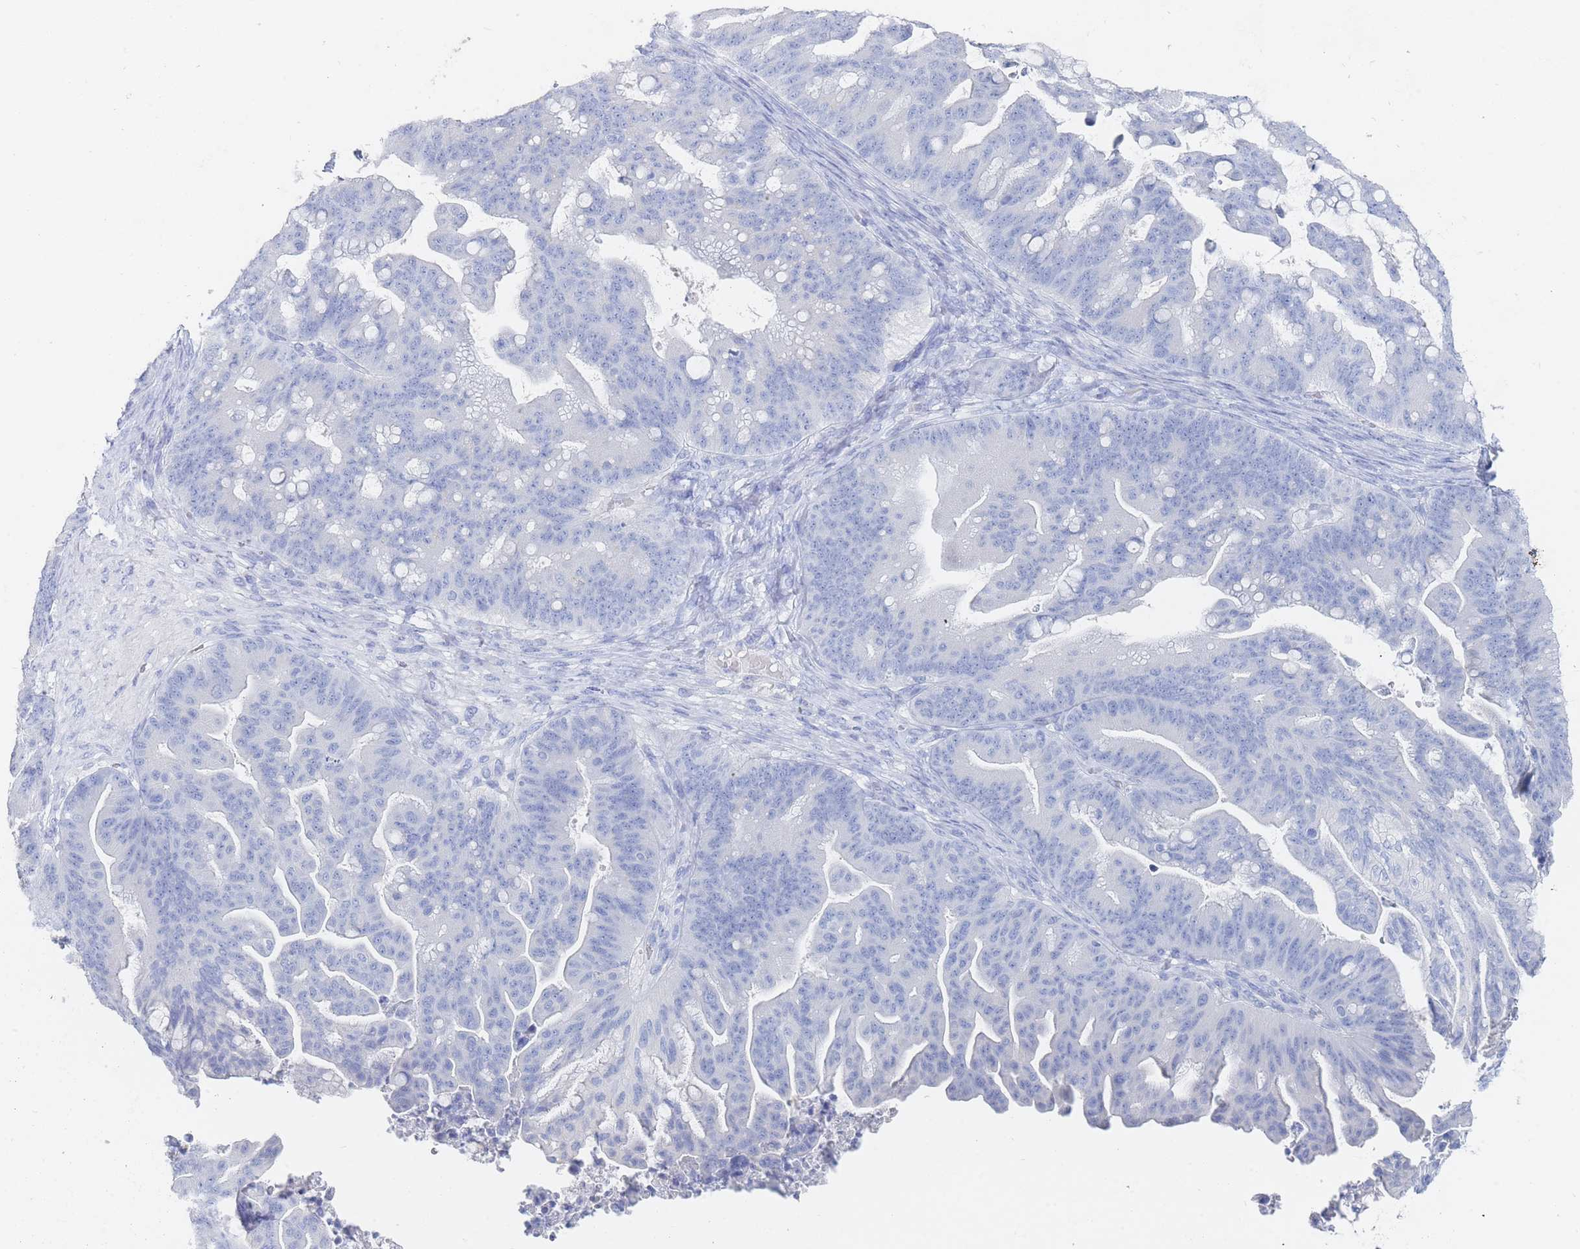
{"staining": {"intensity": "negative", "quantity": "none", "location": "none"}, "tissue": "ovarian cancer", "cell_type": "Tumor cells", "image_type": "cancer", "snomed": [{"axis": "morphology", "description": "Cystadenocarcinoma, mucinous, NOS"}, {"axis": "topography", "description": "Ovary"}], "caption": "IHC photomicrograph of human ovarian cancer stained for a protein (brown), which demonstrates no staining in tumor cells.", "gene": "SLC25A35", "patient": {"sex": "female", "age": 67}}